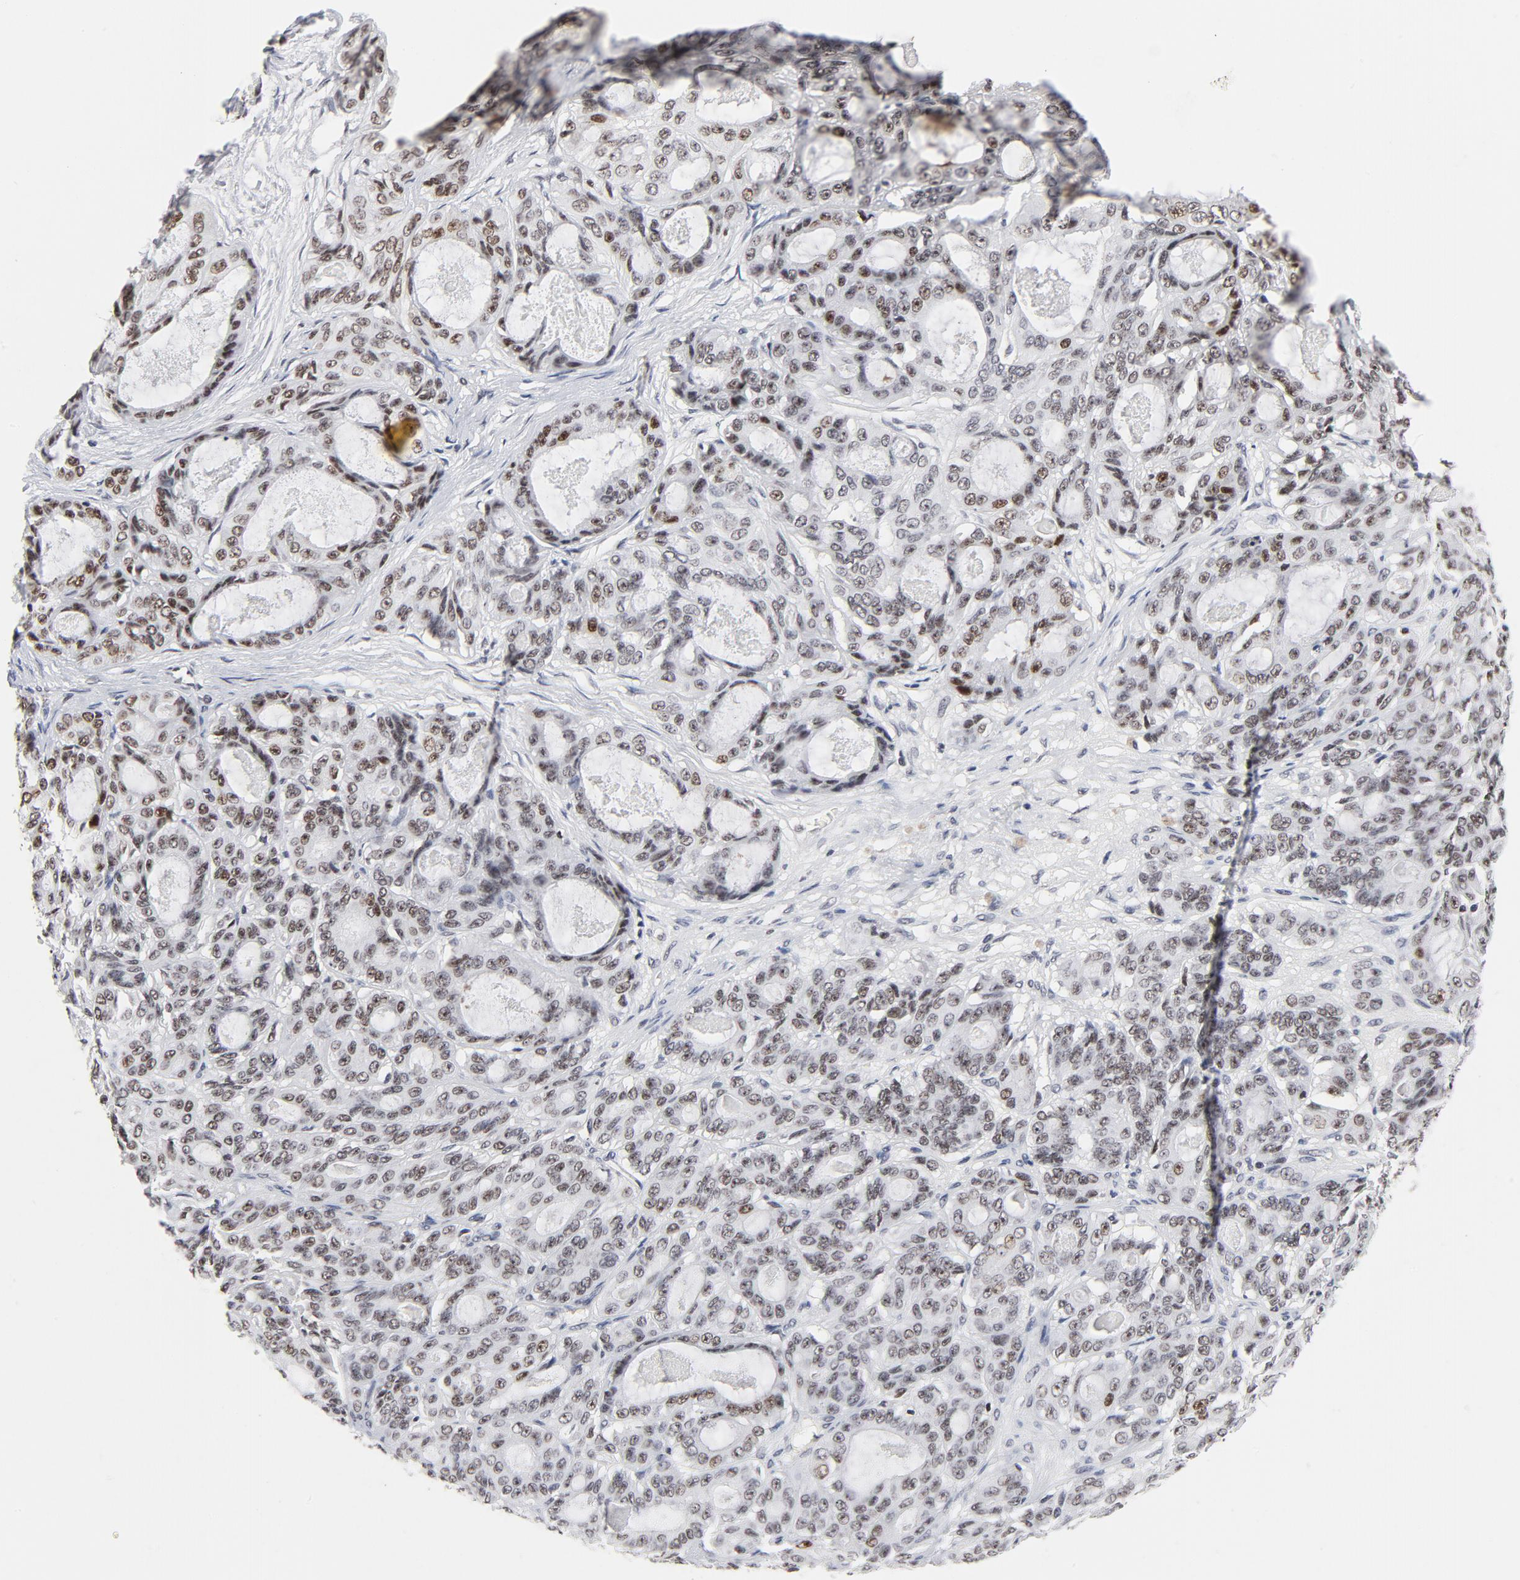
{"staining": {"intensity": "weak", "quantity": "<25%", "location": "nuclear"}, "tissue": "ovarian cancer", "cell_type": "Tumor cells", "image_type": "cancer", "snomed": [{"axis": "morphology", "description": "Carcinoma, endometroid"}, {"axis": "topography", "description": "Ovary"}], "caption": "An image of endometroid carcinoma (ovarian) stained for a protein shows no brown staining in tumor cells.", "gene": "RFC4", "patient": {"sex": "female", "age": 61}}